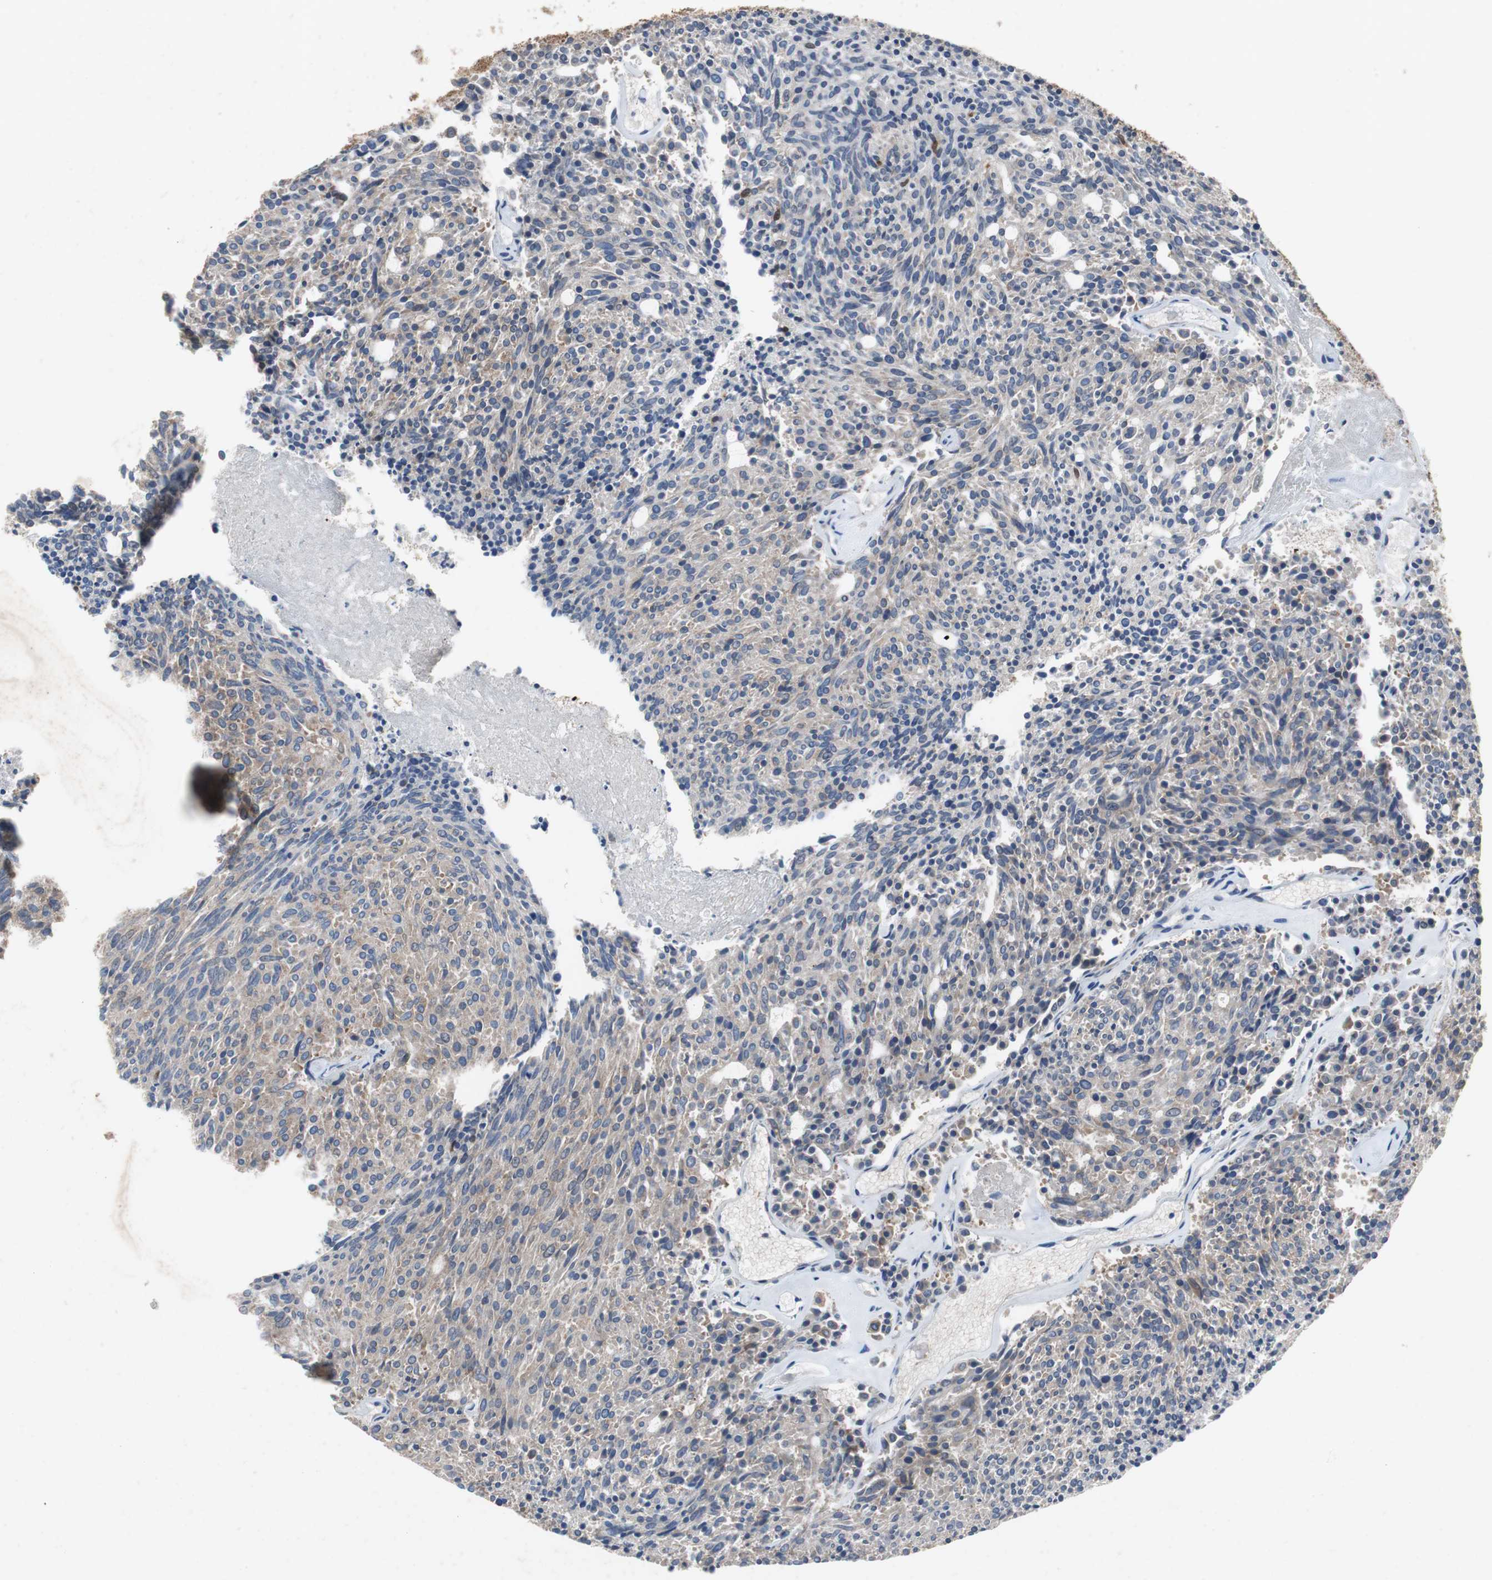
{"staining": {"intensity": "weak", "quantity": ">75%", "location": "cytoplasmic/membranous"}, "tissue": "carcinoid", "cell_type": "Tumor cells", "image_type": "cancer", "snomed": [{"axis": "morphology", "description": "Carcinoid, malignant, NOS"}, {"axis": "topography", "description": "Pancreas"}], "caption": "Tumor cells demonstrate low levels of weak cytoplasmic/membranous expression in about >75% of cells in human carcinoid.", "gene": "CALB2", "patient": {"sex": "female", "age": 54}}